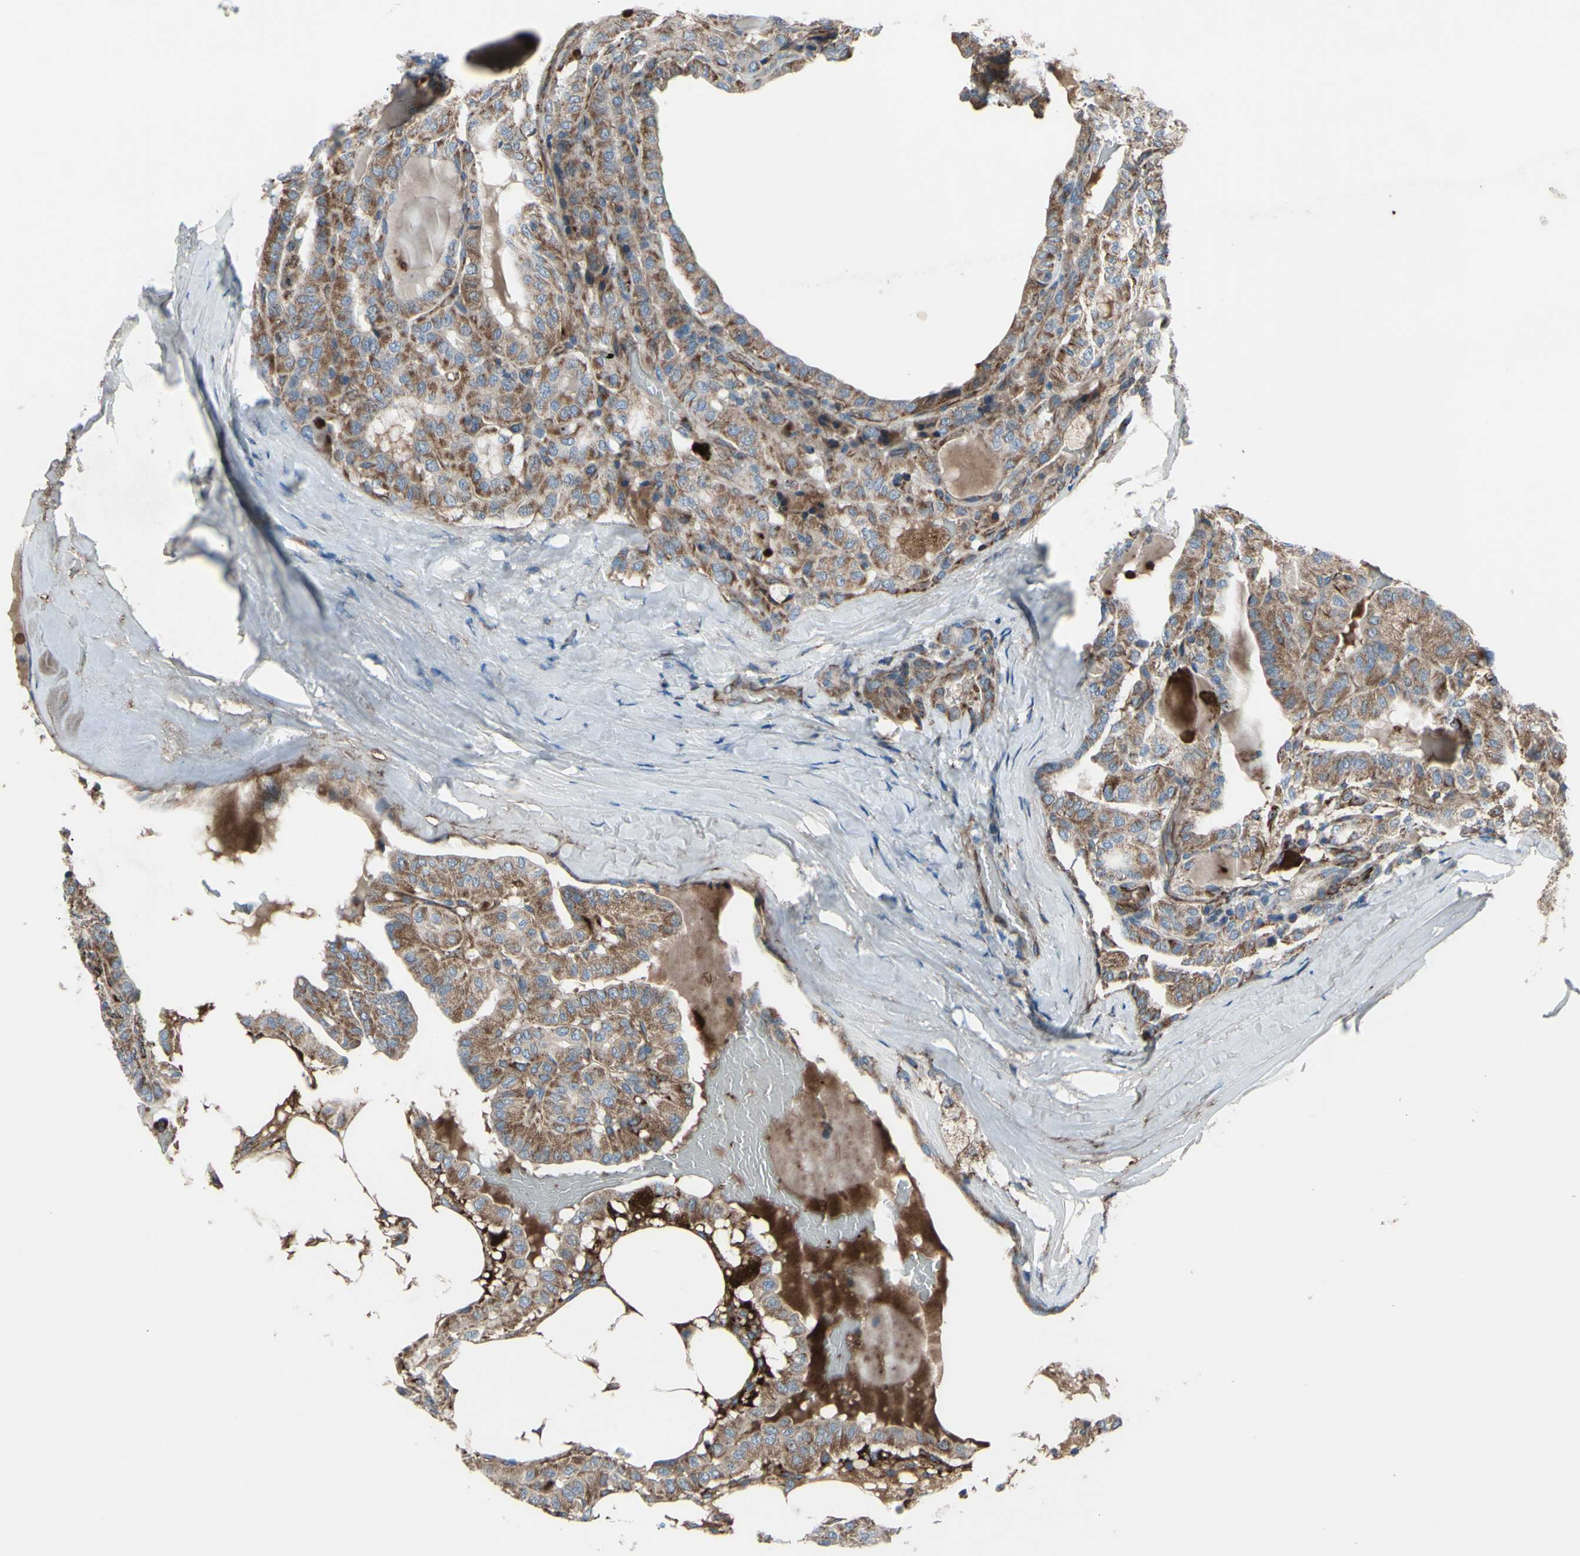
{"staining": {"intensity": "moderate", "quantity": ">75%", "location": "cytoplasmic/membranous"}, "tissue": "thyroid cancer", "cell_type": "Tumor cells", "image_type": "cancer", "snomed": [{"axis": "morphology", "description": "Papillary adenocarcinoma, NOS"}, {"axis": "topography", "description": "Thyroid gland"}], "caption": "A high-resolution micrograph shows IHC staining of thyroid cancer, which exhibits moderate cytoplasmic/membranous expression in about >75% of tumor cells. Using DAB (brown) and hematoxylin (blue) stains, captured at high magnification using brightfield microscopy.", "gene": "EMC7", "patient": {"sex": "male", "age": 77}}